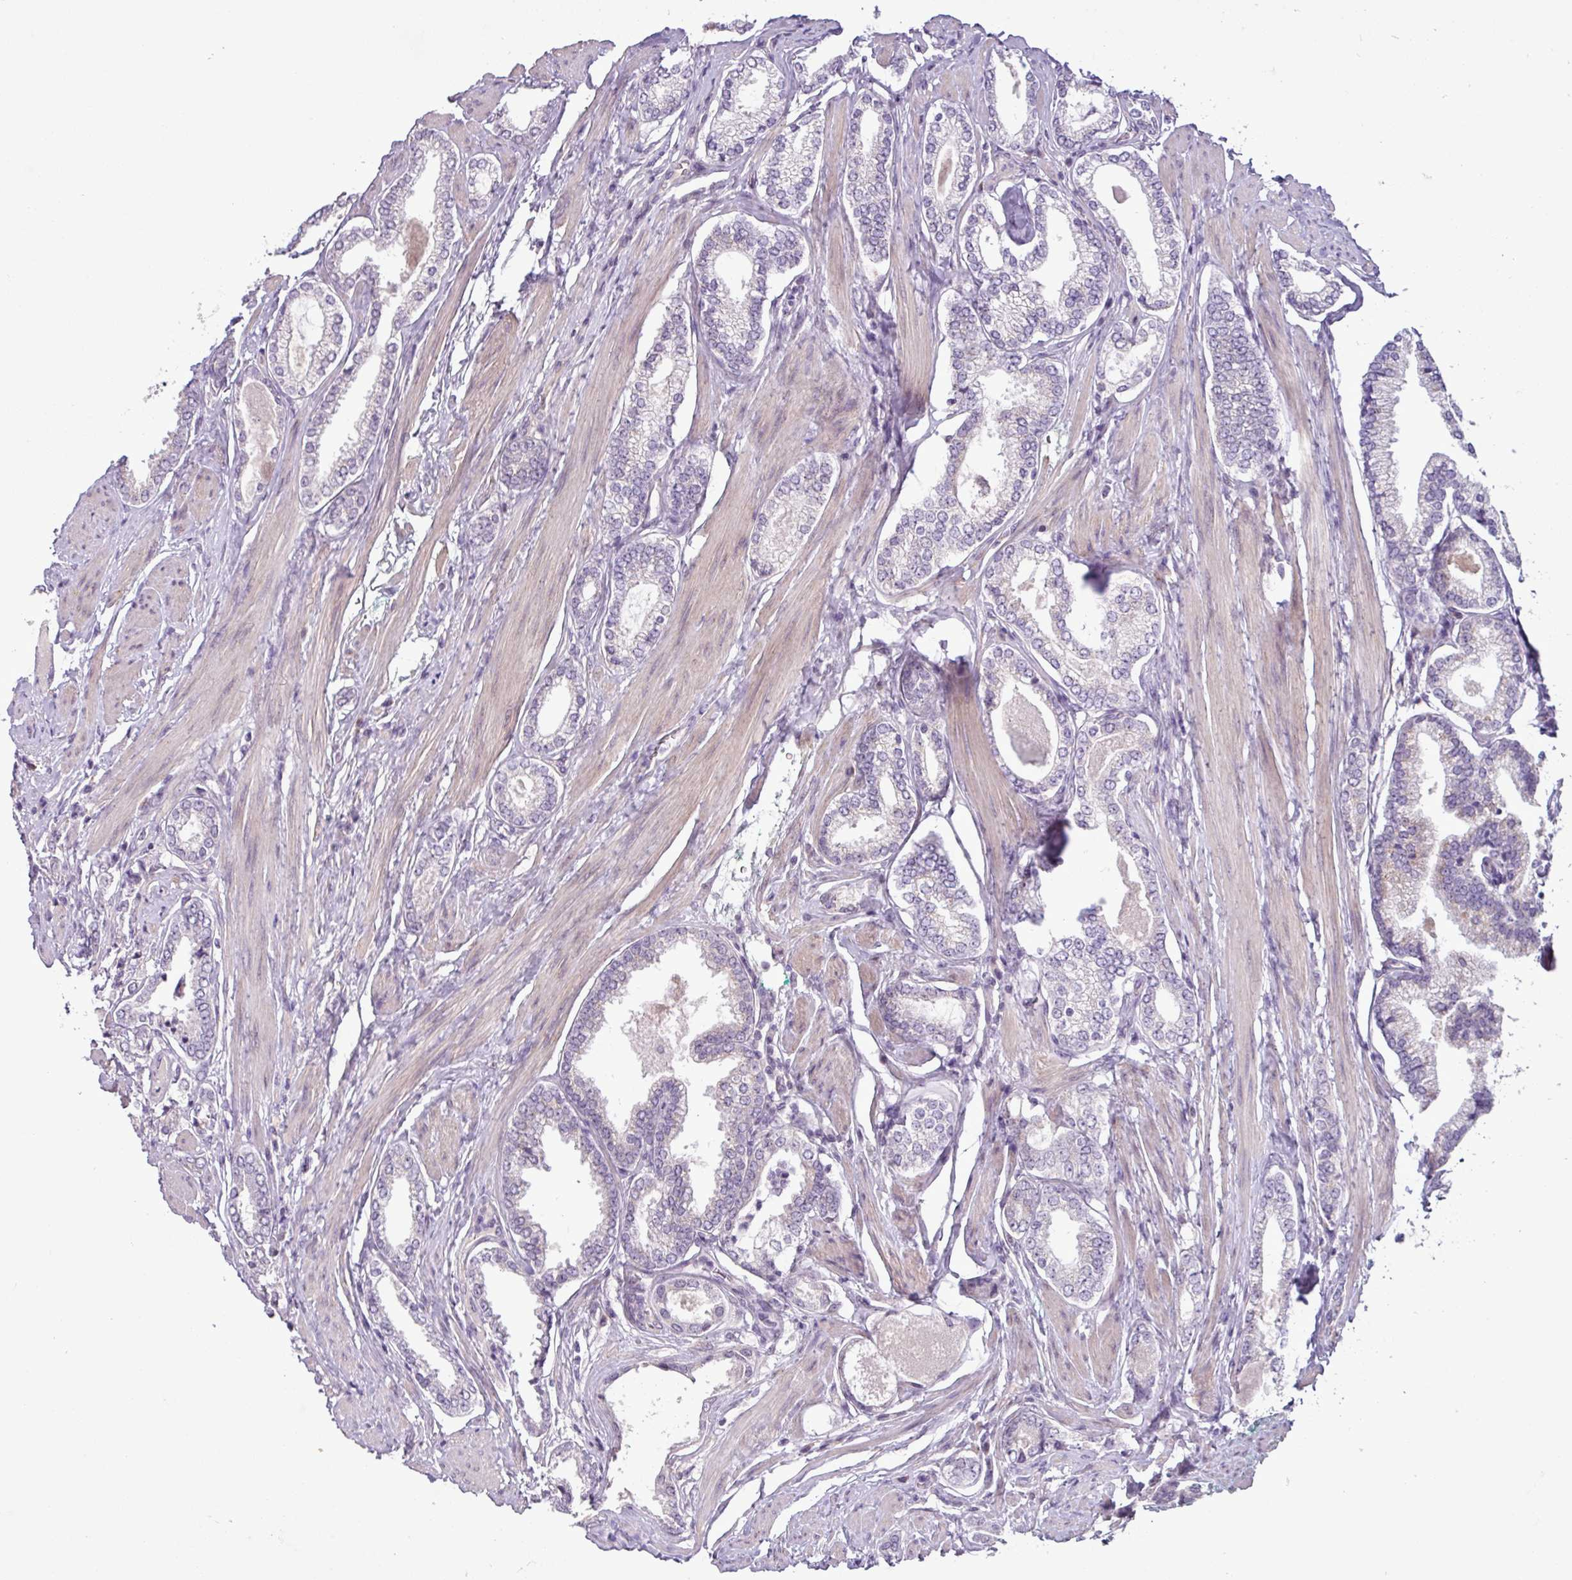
{"staining": {"intensity": "negative", "quantity": "none", "location": "none"}, "tissue": "prostate cancer", "cell_type": "Tumor cells", "image_type": "cancer", "snomed": [{"axis": "morphology", "description": "Adenocarcinoma, High grade"}, {"axis": "topography", "description": "Prostate"}], "caption": "High power microscopy histopathology image of an immunohistochemistry image of prostate high-grade adenocarcinoma, revealing no significant expression in tumor cells.", "gene": "C9orf24", "patient": {"sex": "male", "age": 71}}